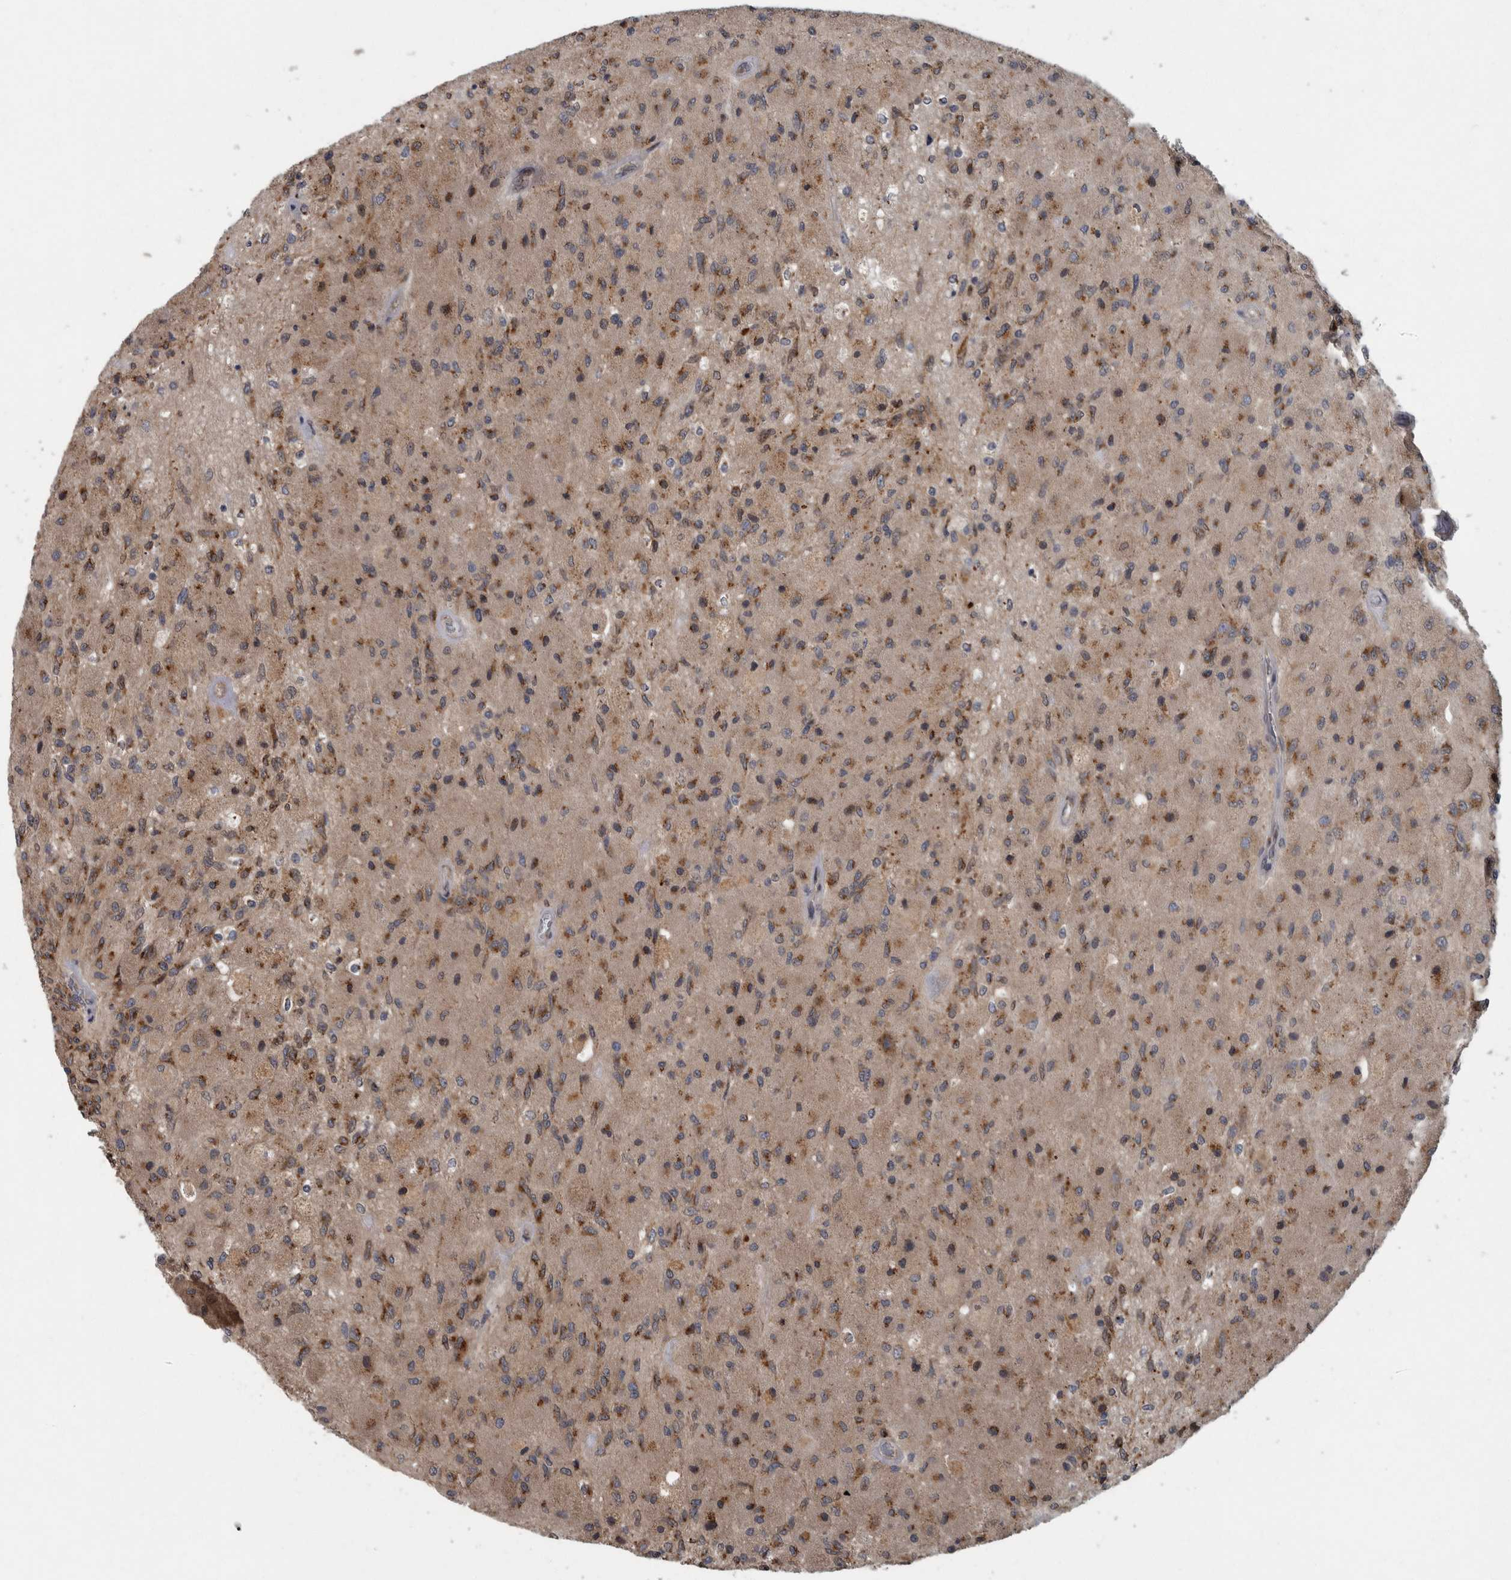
{"staining": {"intensity": "moderate", "quantity": "25%-75%", "location": "cytoplasmic/membranous"}, "tissue": "glioma", "cell_type": "Tumor cells", "image_type": "cancer", "snomed": [{"axis": "morphology", "description": "Normal tissue, NOS"}, {"axis": "morphology", "description": "Glioma, malignant, High grade"}, {"axis": "topography", "description": "Cerebral cortex"}], "caption": "Malignant high-grade glioma stained with a protein marker reveals moderate staining in tumor cells.", "gene": "LMAN2L", "patient": {"sex": "male", "age": 77}}